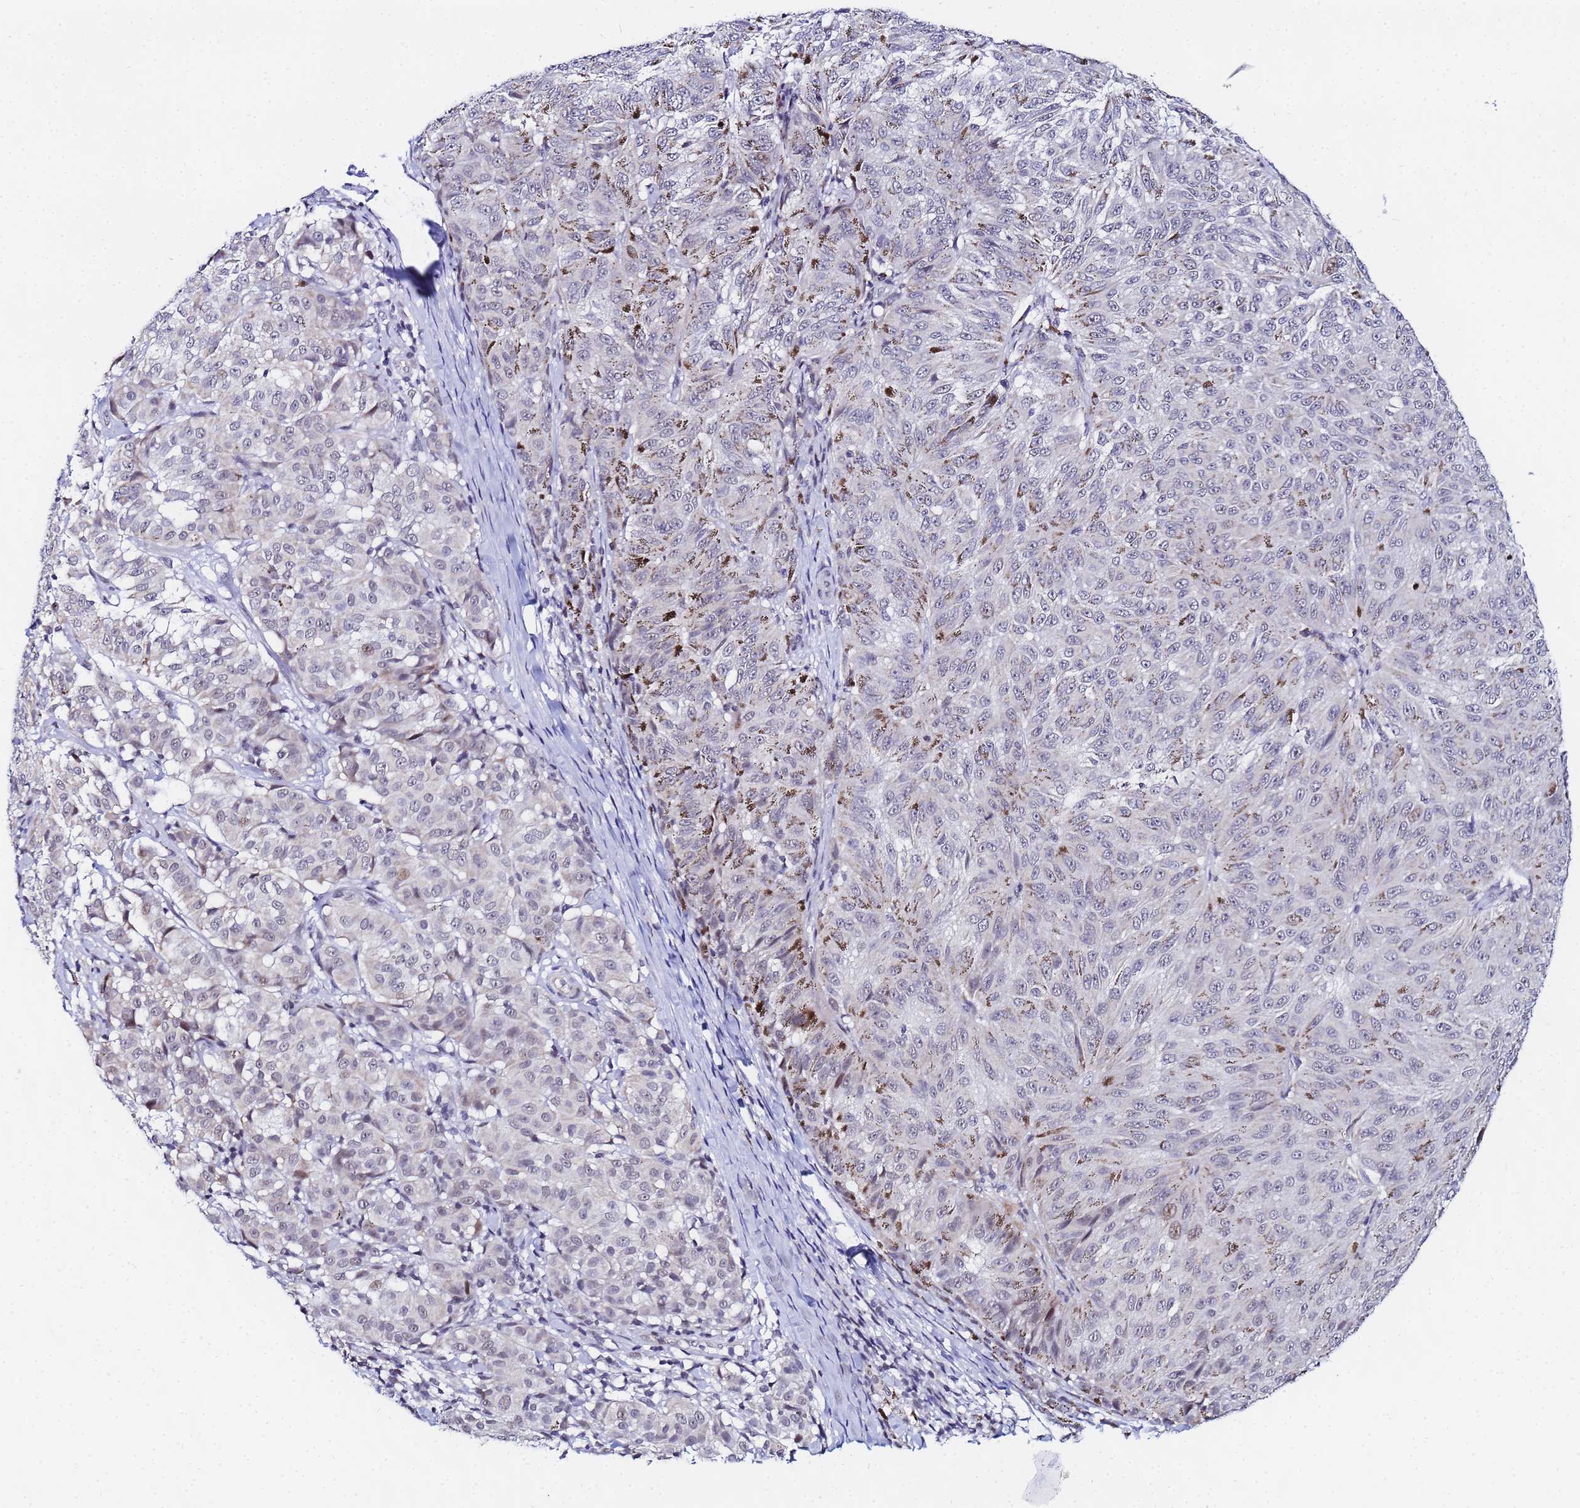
{"staining": {"intensity": "negative", "quantity": "none", "location": "none"}, "tissue": "melanoma", "cell_type": "Tumor cells", "image_type": "cancer", "snomed": [{"axis": "morphology", "description": "Malignant melanoma, NOS"}, {"axis": "topography", "description": "Skin"}], "caption": "Melanoma was stained to show a protein in brown. There is no significant positivity in tumor cells.", "gene": "CKMT1A", "patient": {"sex": "female", "age": 72}}